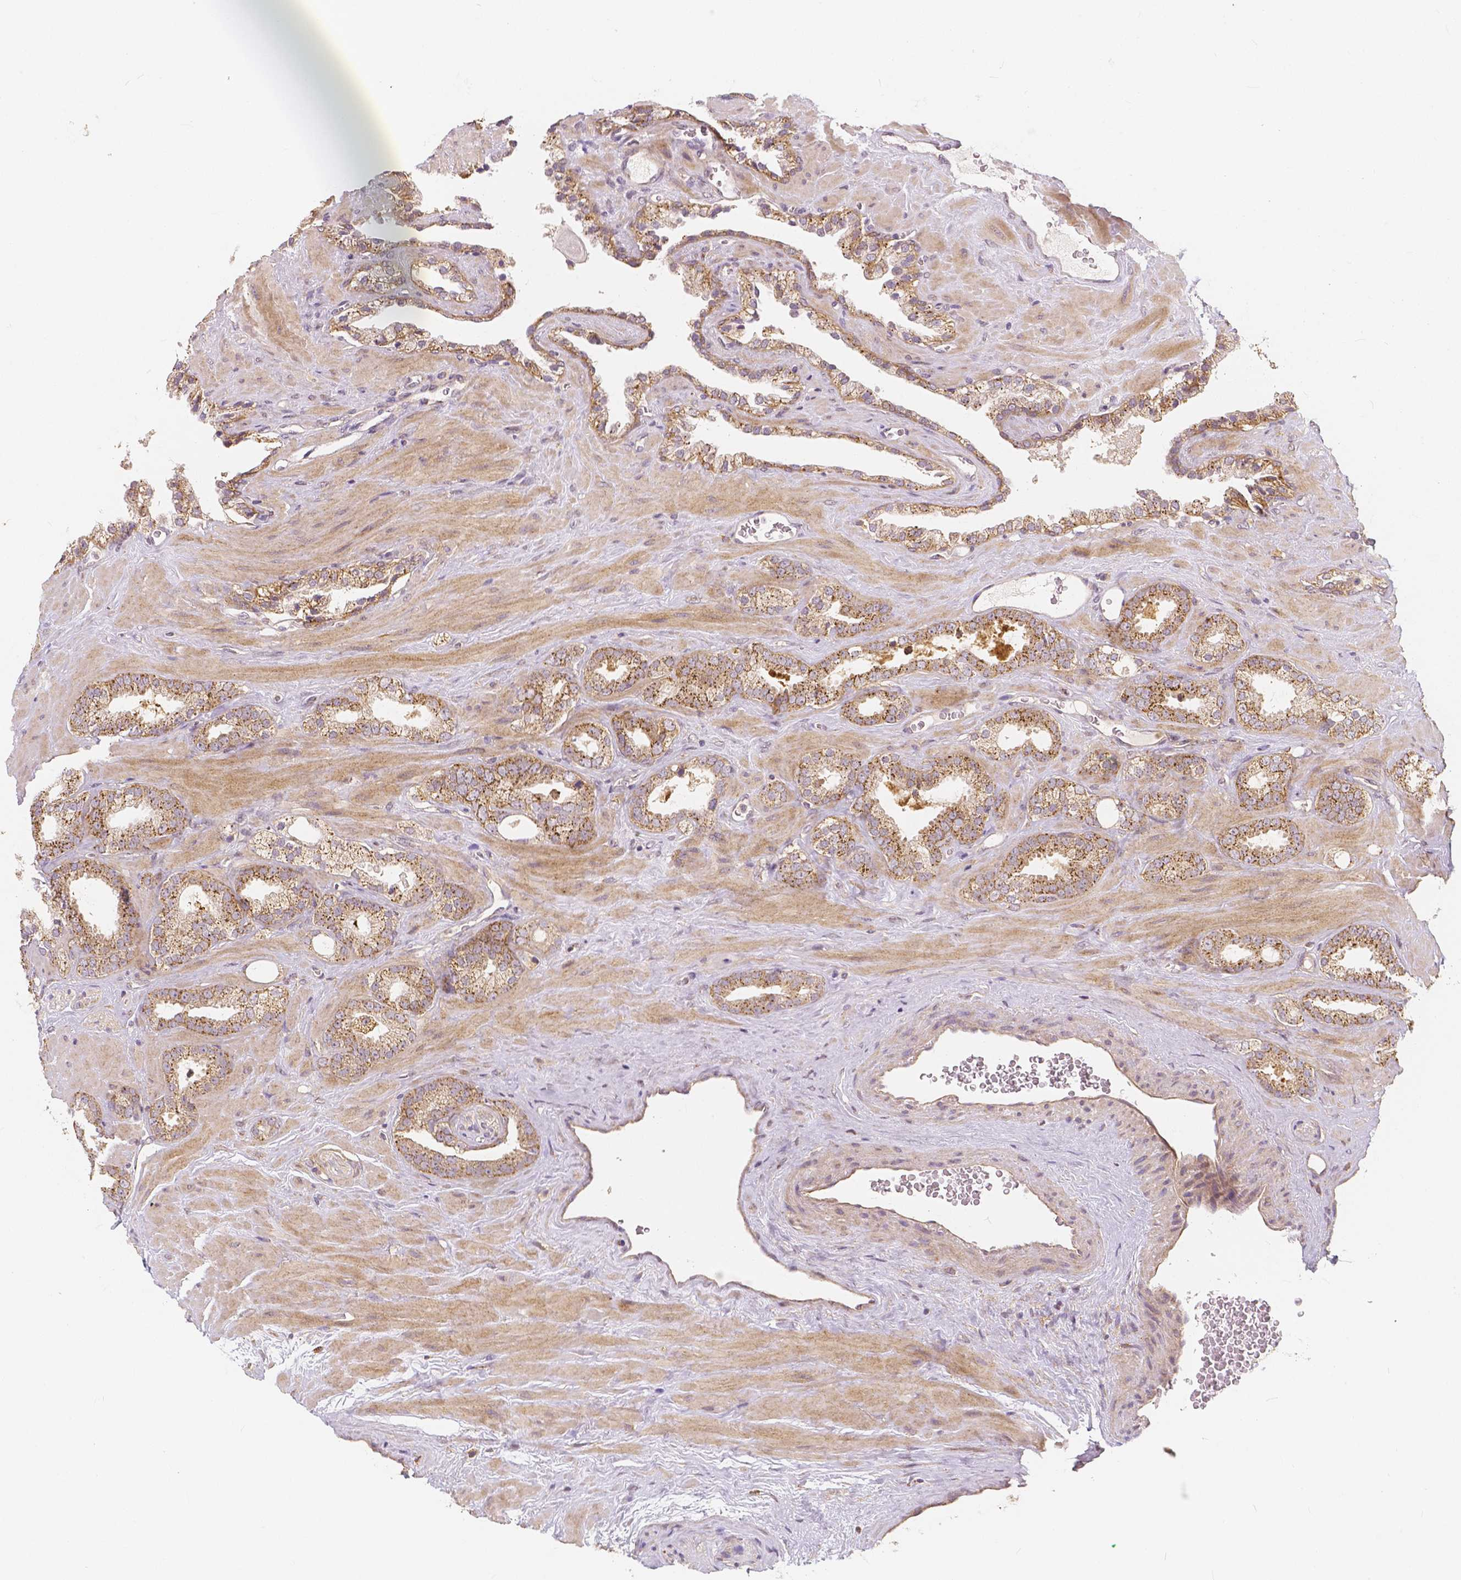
{"staining": {"intensity": "moderate", "quantity": ">75%", "location": "cytoplasmic/membranous"}, "tissue": "prostate cancer", "cell_type": "Tumor cells", "image_type": "cancer", "snomed": [{"axis": "morphology", "description": "Adenocarcinoma, Low grade"}, {"axis": "topography", "description": "Prostate"}], "caption": "IHC (DAB (3,3'-diaminobenzidine)) staining of prostate adenocarcinoma (low-grade) demonstrates moderate cytoplasmic/membranous protein expression in about >75% of tumor cells. The protein is stained brown, and the nuclei are stained in blue (DAB IHC with brightfield microscopy, high magnification).", "gene": "SNX12", "patient": {"sex": "male", "age": 62}}